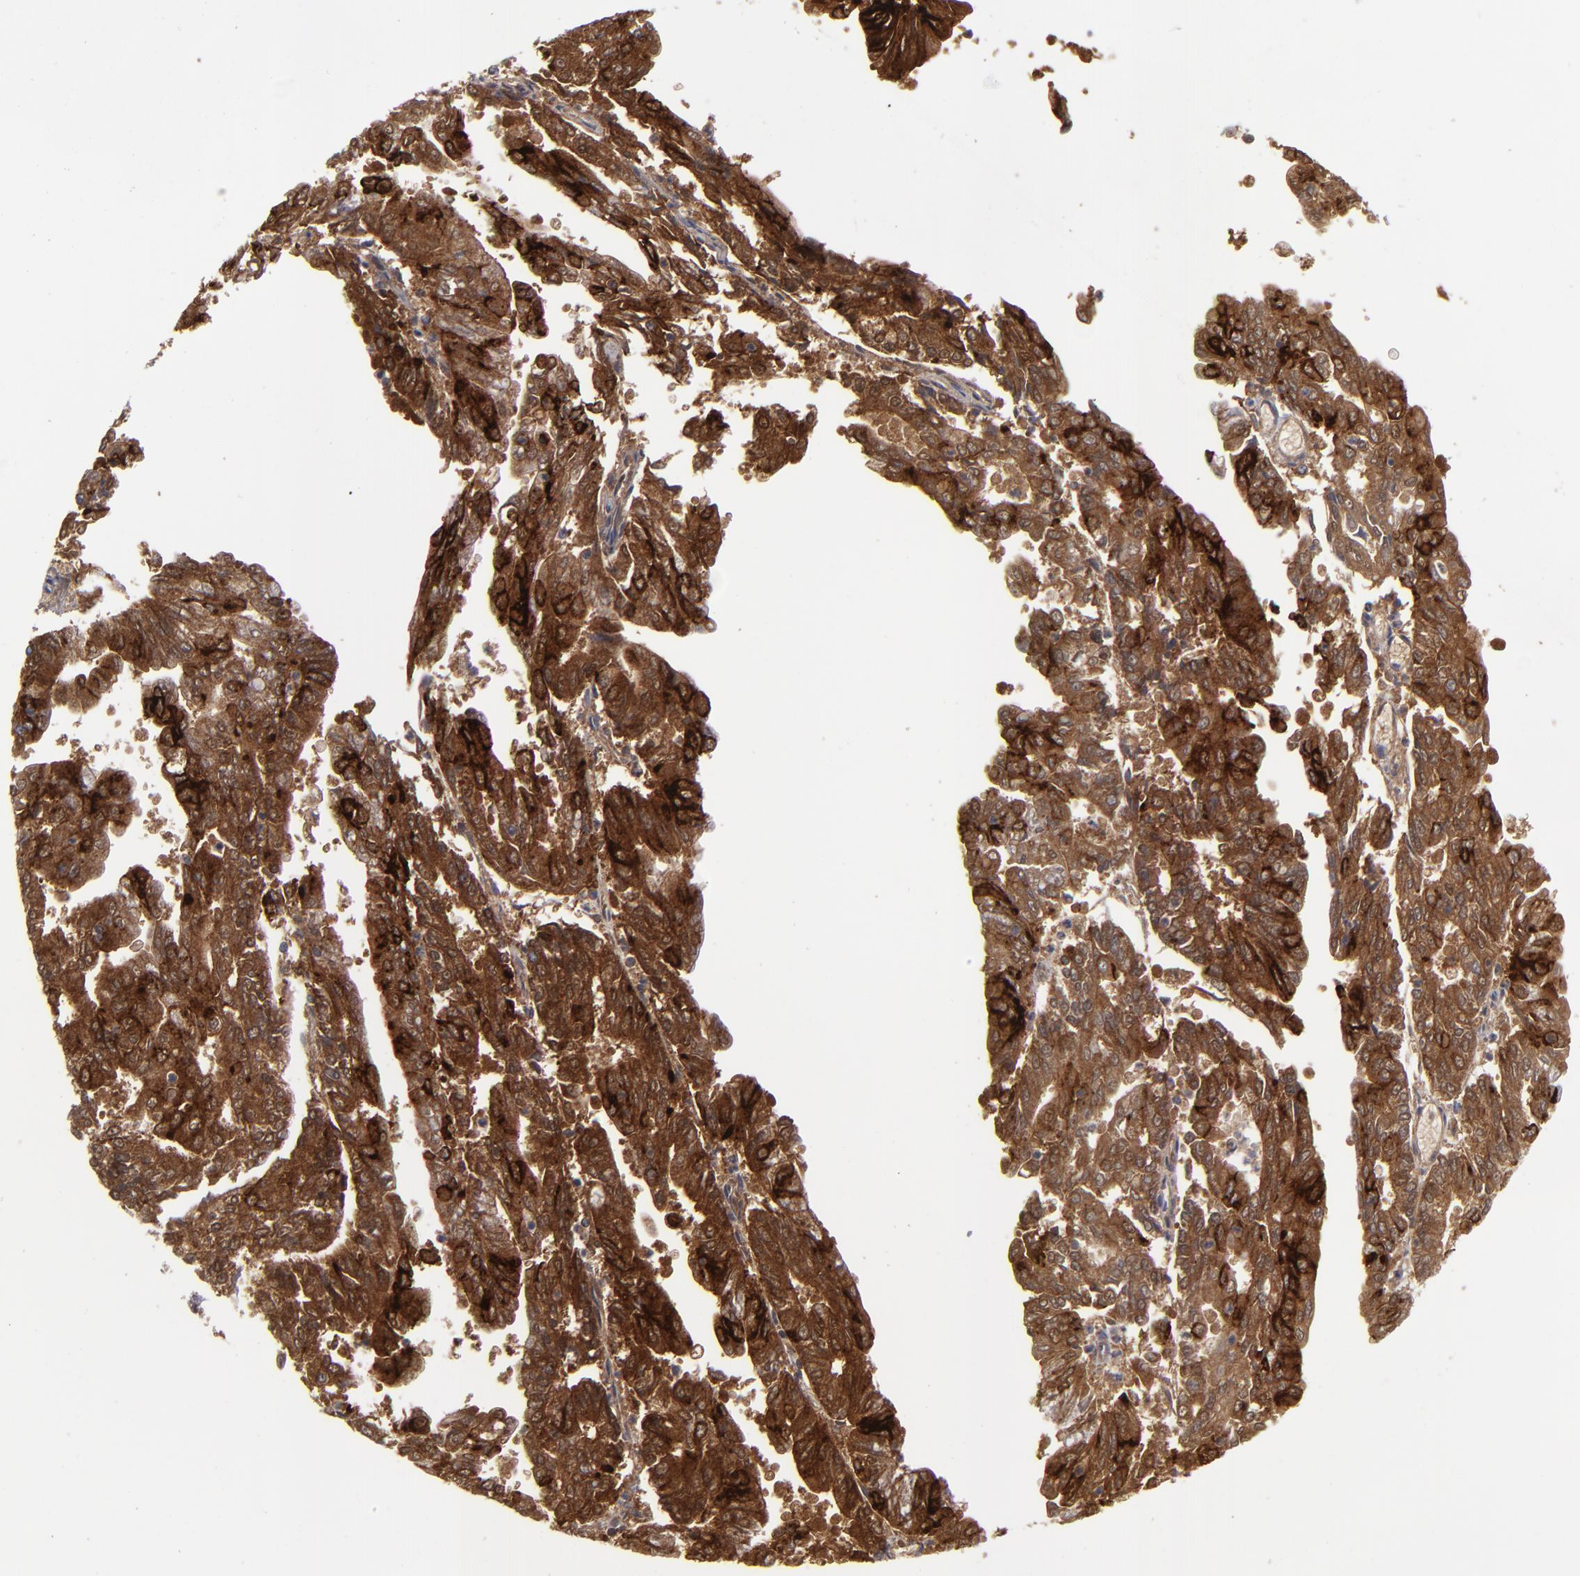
{"staining": {"intensity": "strong", "quantity": ">75%", "location": "cytoplasmic/membranous"}, "tissue": "endometrial cancer", "cell_type": "Tumor cells", "image_type": "cancer", "snomed": [{"axis": "morphology", "description": "Adenocarcinoma, NOS"}, {"axis": "topography", "description": "Endometrium"}], "caption": "Immunohistochemistry (IHC) staining of endometrial adenocarcinoma, which reveals high levels of strong cytoplasmic/membranous expression in about >75% of tumor cells indicating strong cytoplasmic/membranous protein positivity. The staining was performed using DAB (3,3'-diaminobenzidine) (brown) for protein detection and nuclei were counterstained in hematoxylin (blue).", "gene": "ALCAM", "patient": {"sex": "female", "age": 79}}